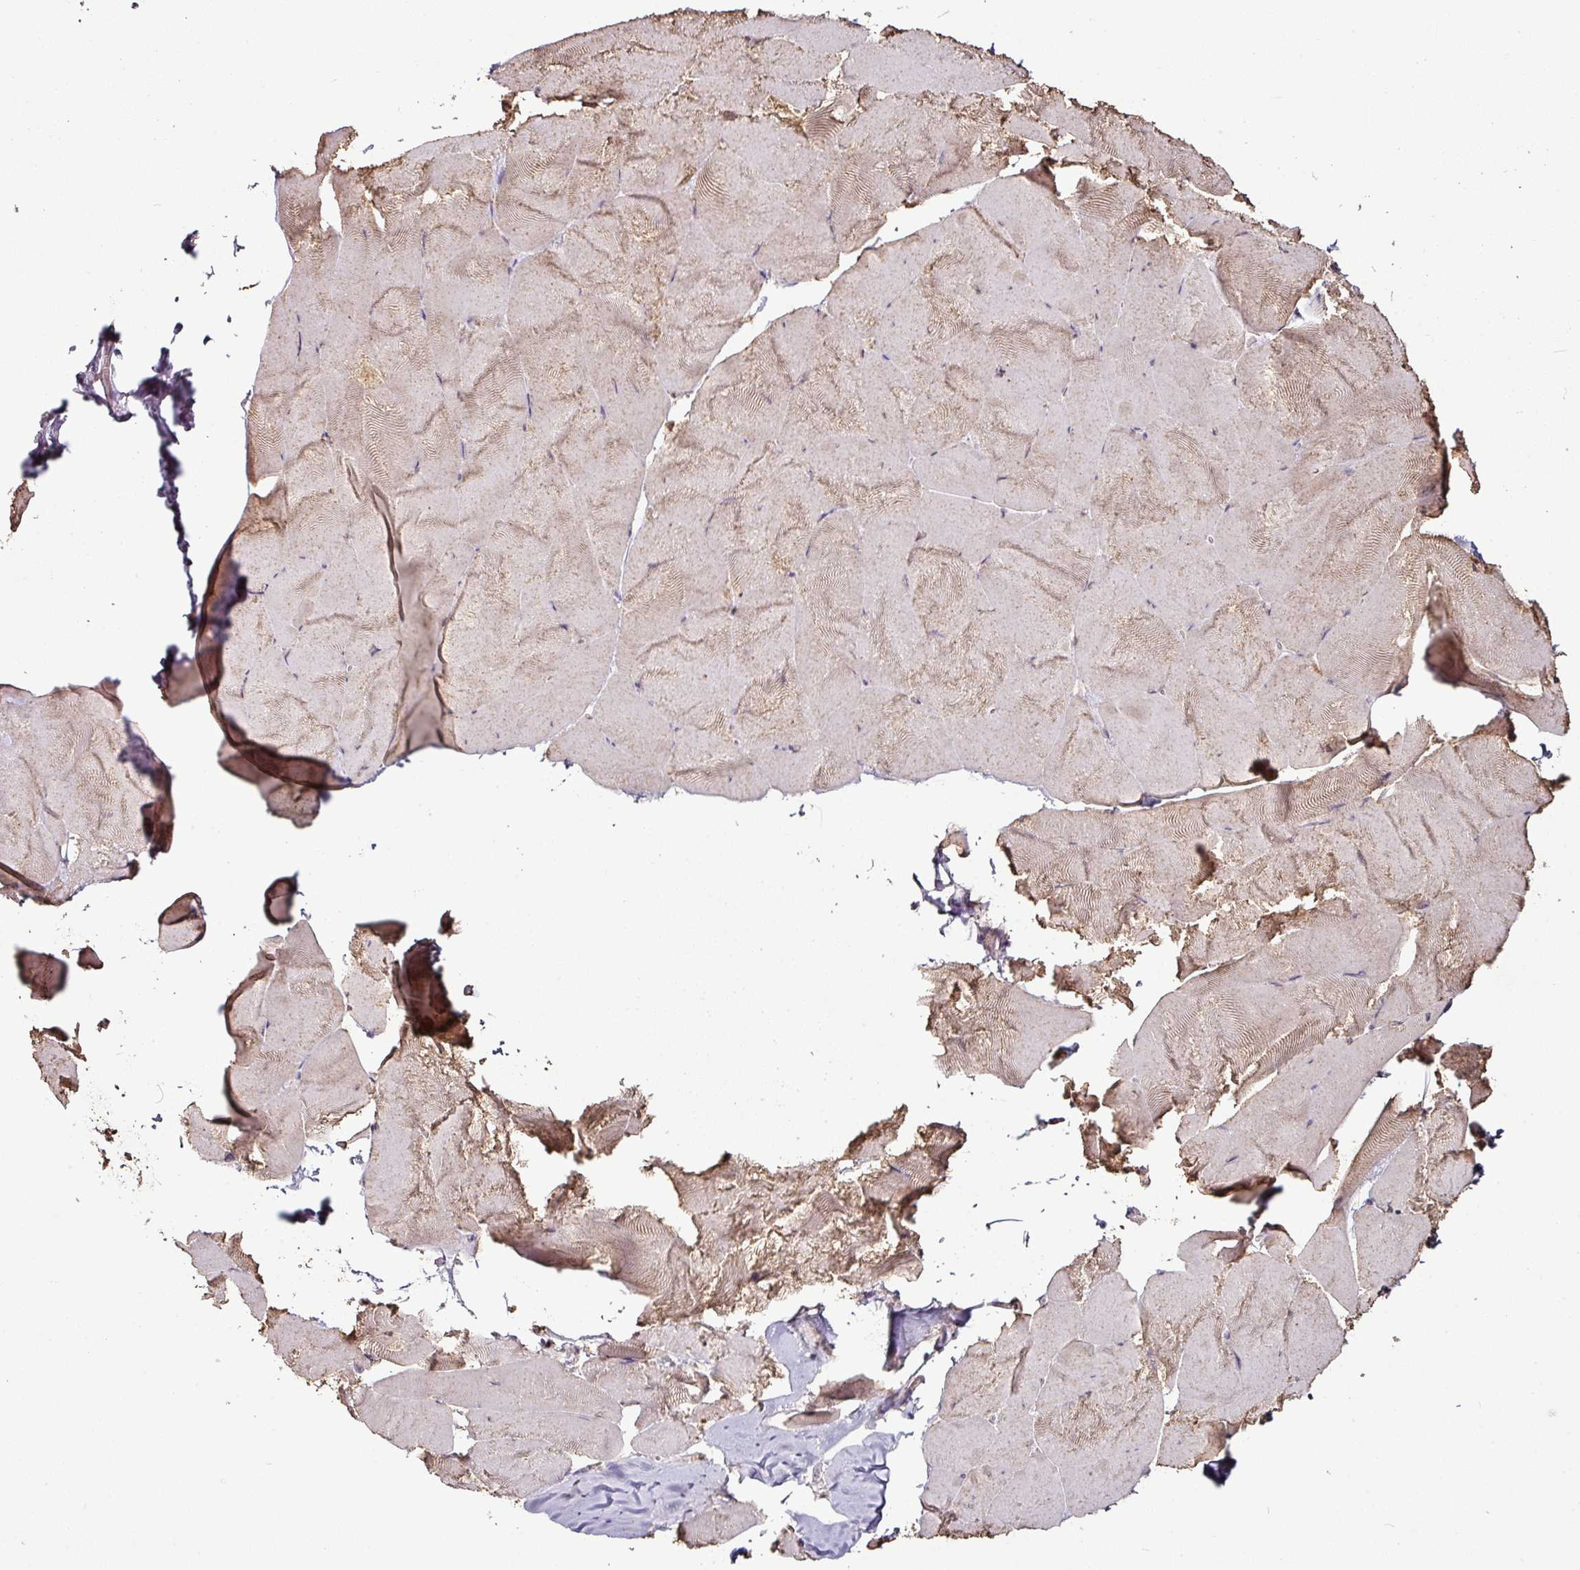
{"staining": {"intensity": "moderate", "quantity": "<25%", "location": "cytoplasmic/membranous"}, "tissue": "skeletal muscle", "cell_type": "Myocytes", "image_type": "normal", "snomed": [{"axis": "morphology", "description": "Normal tissue, NOS"}, {"axis": "topography", "description": "Skeletal muscle"}], "caption": "Immunohistochemical staining of benign human skeletal muscle exhibits moderate cytoplasmic/membranous protein expression in about <25% of myocytes. Using DAB (brown) and hematoxylin (blue) stains, captured at high magnification using brightfield microscopy.", "gene": "RPL38", "patient": {"sex": "female", "age": 64}}